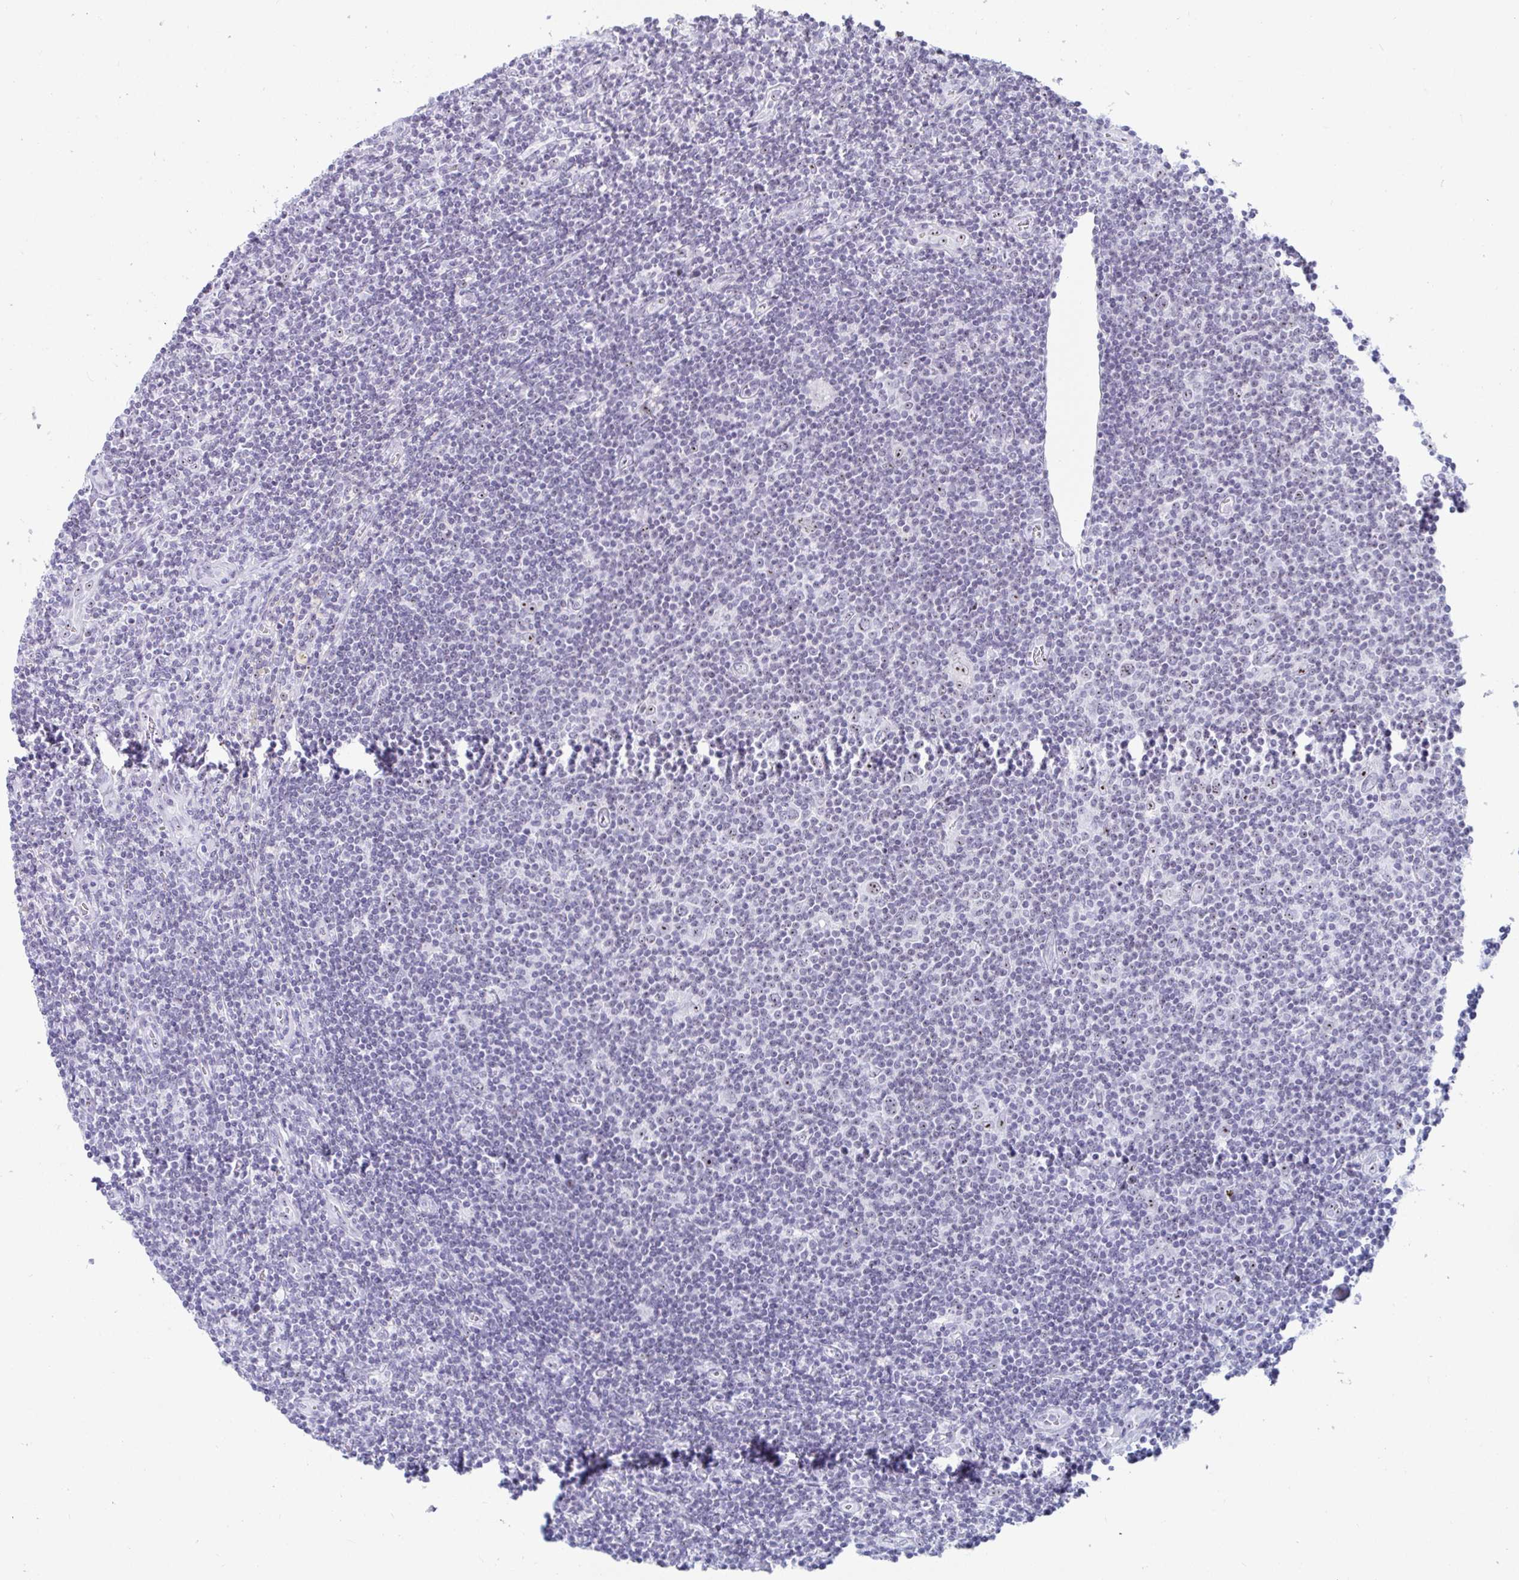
{"staining": {"intensity": "weak", "quantity": "25%-75%", "location": "nuclear"}, "tissue": "lymphoma", "cell_type": "Tumor cells", "image_type": "cancer", "snomed": [{"axis": "morphology", "description": "Hodgkin's disease, NOS"}, {"axis": "topography", "description": "Lymph node"}], "caption": "Hodgkin's disease stained for a protein demonstrates weak nuclear positivity in tumor cells. (DAB IHC, brown staining for protein, blue staining for nuclei).", "gene": "NOP10", "patient": {"sex": "male", "age": 40}}